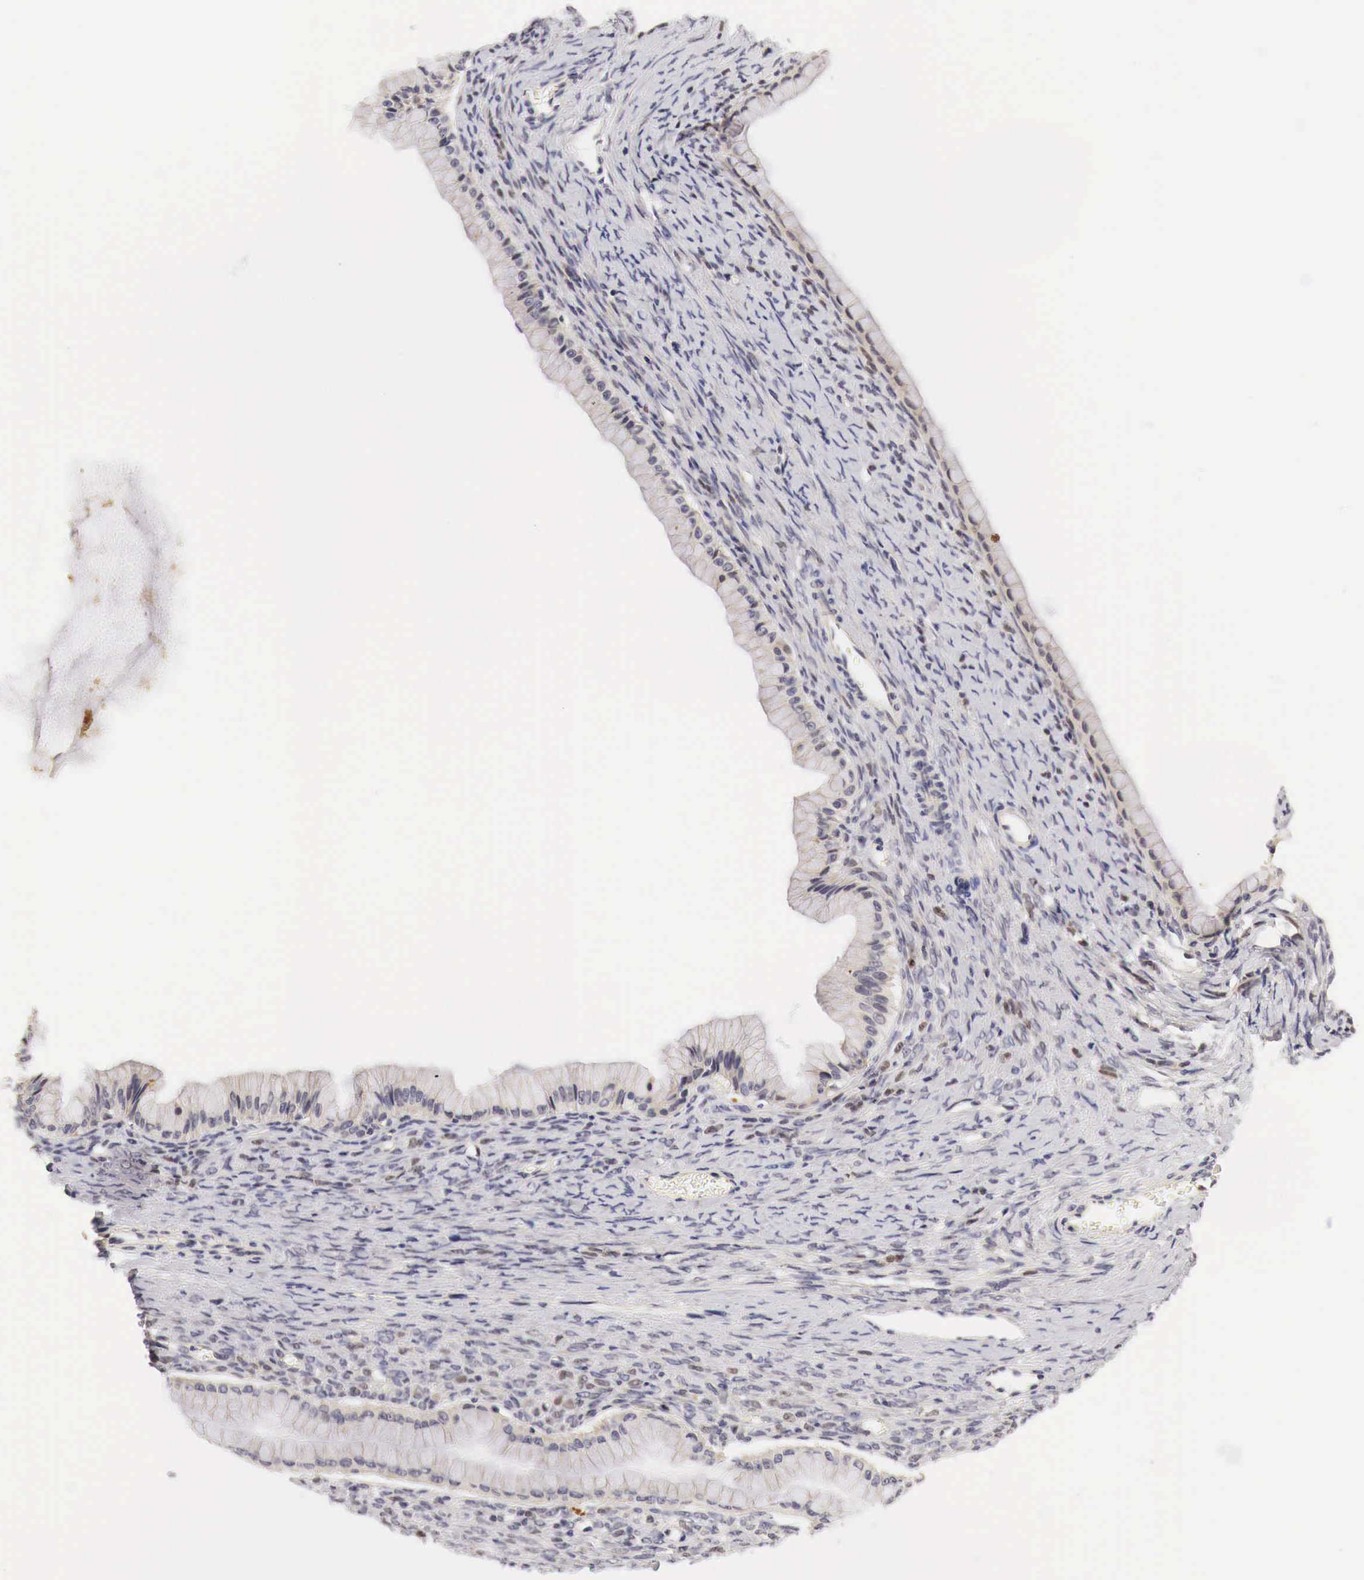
{"staining": {"intensity": "negative", "quantity": "none", "location": "none"}, "tissue": "ovarian cancer", "cell_type": "Tumor cells", "image_type": "cancer", "snomed": [{"axis": "morphology", "description": "Cystadenocarcinoma, mucinous, NOS"}, {"axis": "topography", "description": "Ovary"}], "caption": "Protein analysis of mucinous cystadenocarcinoma (ovarian) shows no significant positivity in tumor cells.", "gene": "CASP3", "patient": {"sex": "female", "age": 25}}